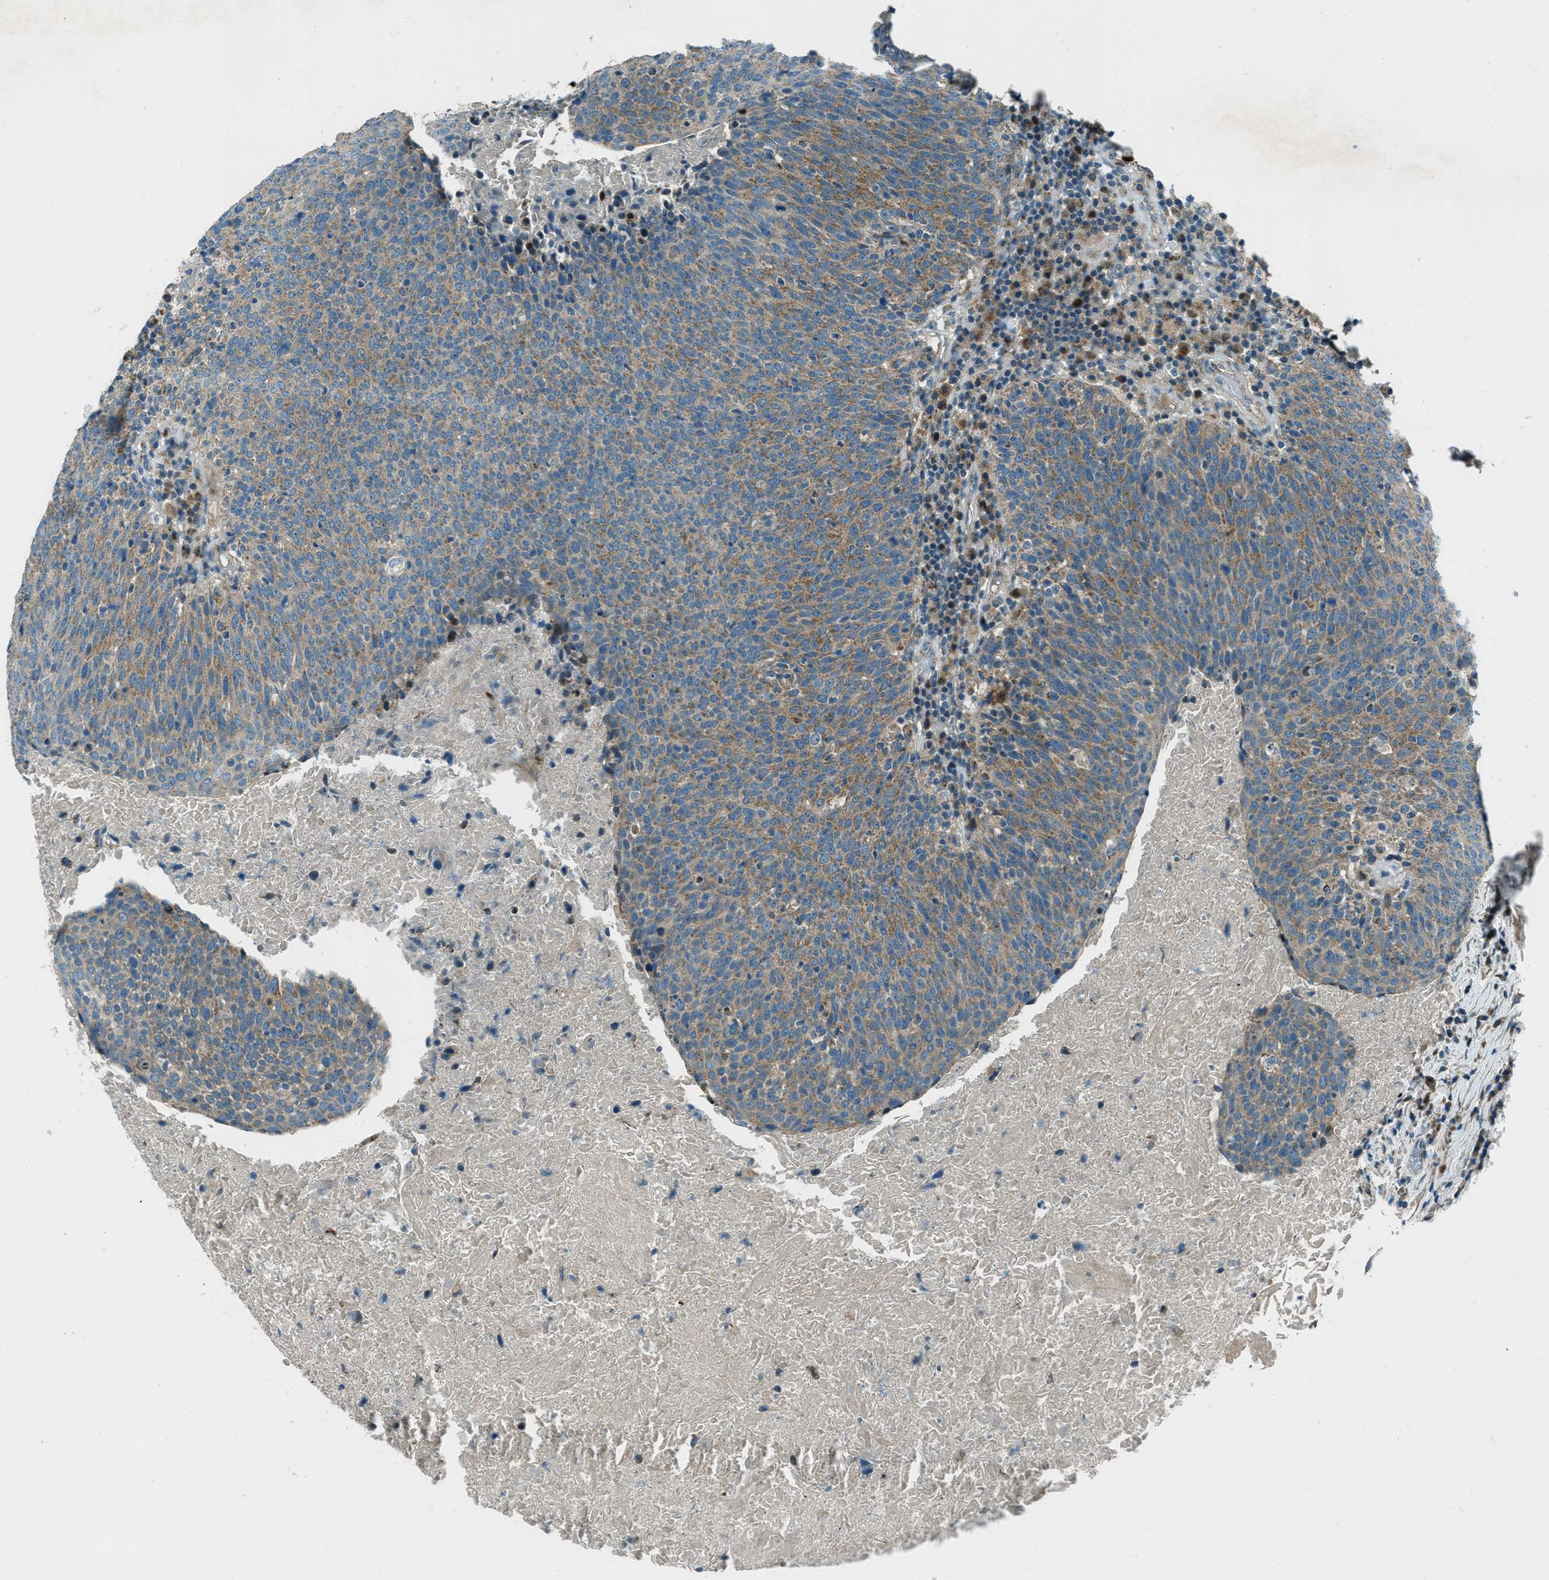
{"staining": {"intensity": "moderate", "quantity": ">75%", "location": "cytoplasmic/membranous"}, "tissue": "head and neck cancer", "cell_type": "Tumor cells", "image_type": "cancer", "snomed": [{"axis": "morphology", "description": "Squamous cell carcinoma, NOS"}, {"axis": "morphology", "description": "Squamous cell carcinoma, metastatic, NOS"}, {"axis": "topography", "description": "Lymph node"}, {"axis": "topography", "description": "Head-Neck"}], "caption": "Moderate cytoplasmic/membranous staining for a protein is seen in approximately >75% of tumor cells of head and neck cancer (metastatic squamous cell carcinoma) using immunohistochemistry.", "gene": "FAR1", "patient": {"sex": "male", "age": 62}}